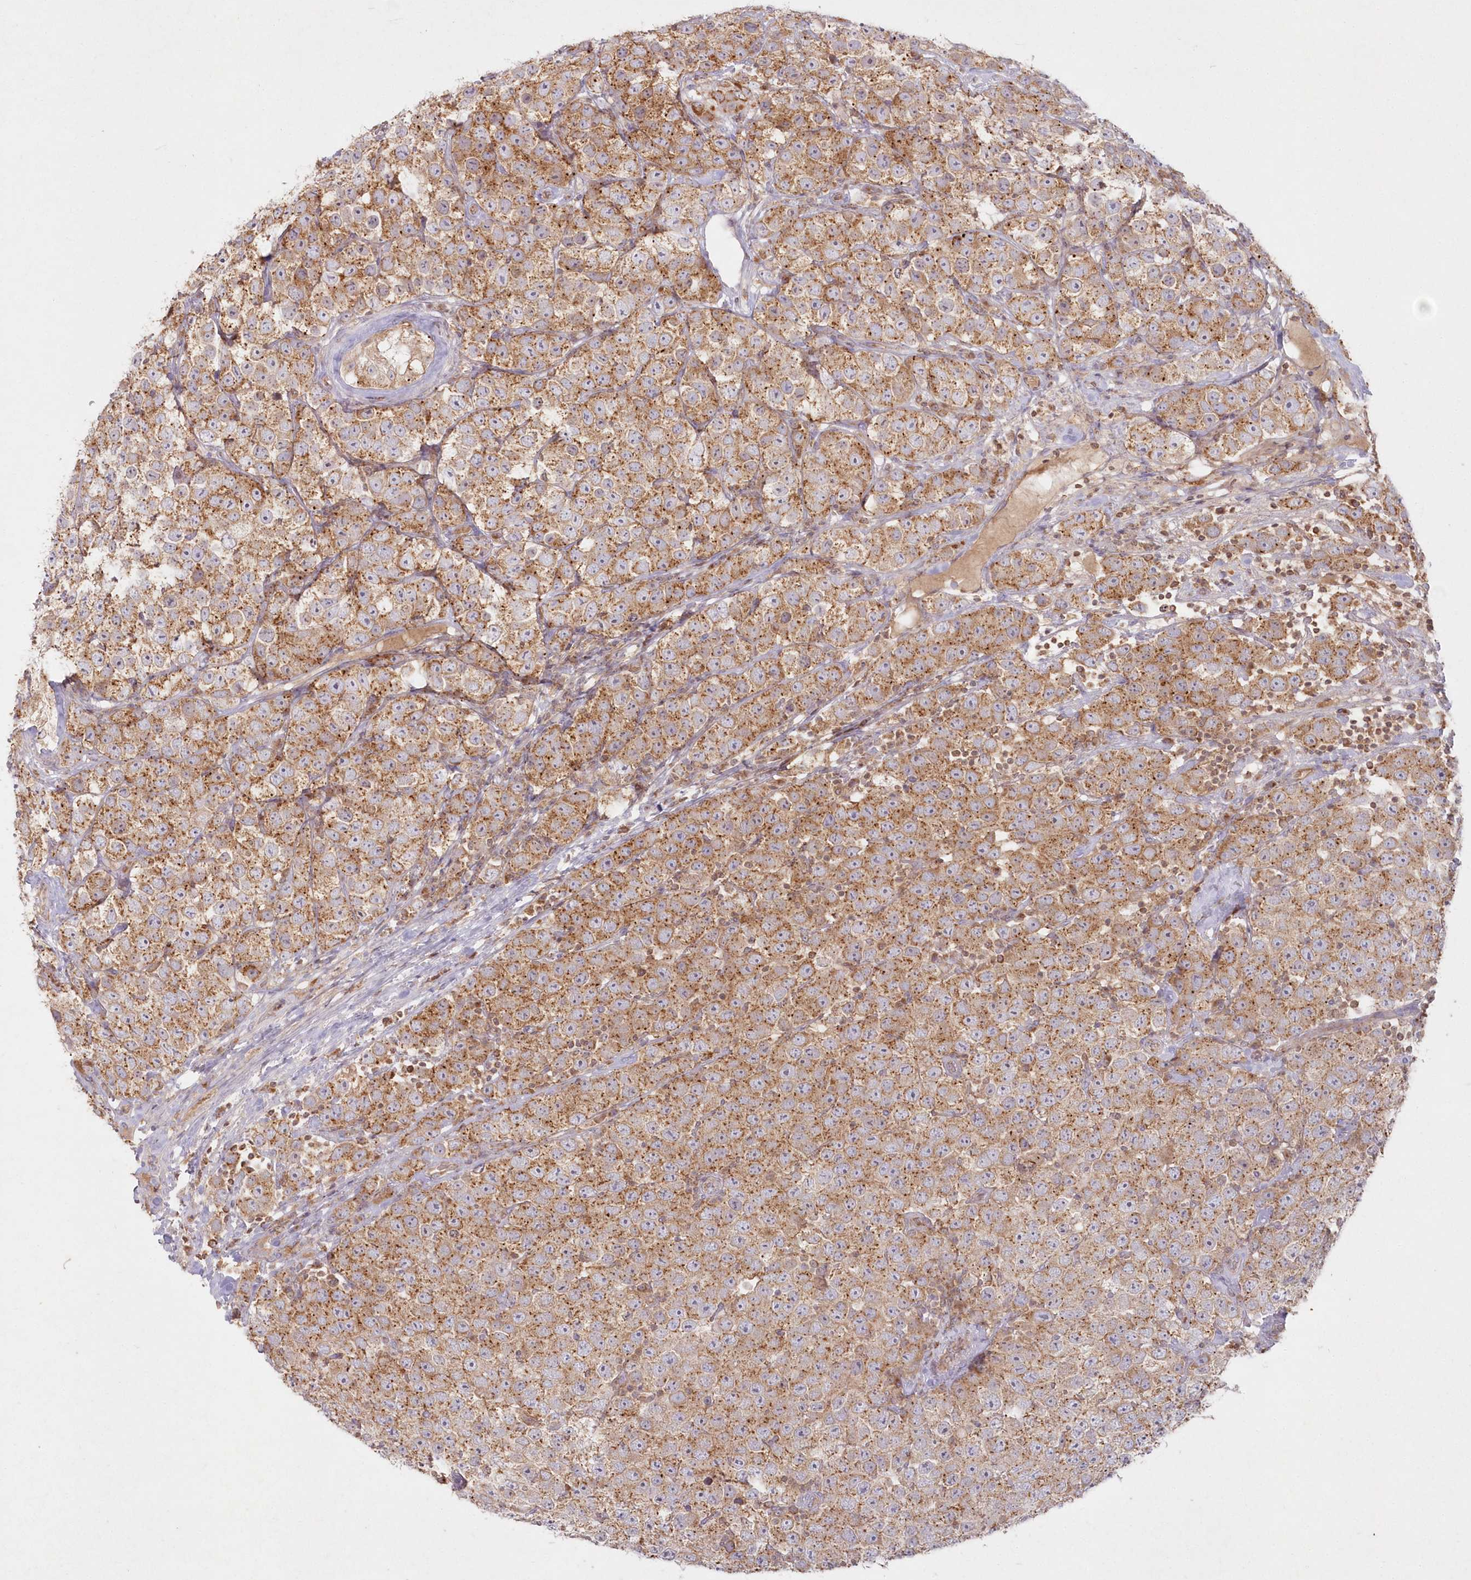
{"staining": {"intensity": "moderate", "quantity": ">75%", "location": "cytoplasmic/membranous"}, "tissue": "testis cancer", "cell_type": "Tumor cells", "image_type": "cancer", "snomed": [{"axis": "morphology", "description": "Seminoma, NOS"}, {"axis": "topography", "description": "Testis"}], "caption": "The micrograph exhibits immunohistochemical staining of seminoma (testis). There is moderate cytoplasmic/membranous positivity is present in about >75% of tumor cells.", "gene": "ARSB", "patient": {"sex": "male", "age": 28}}